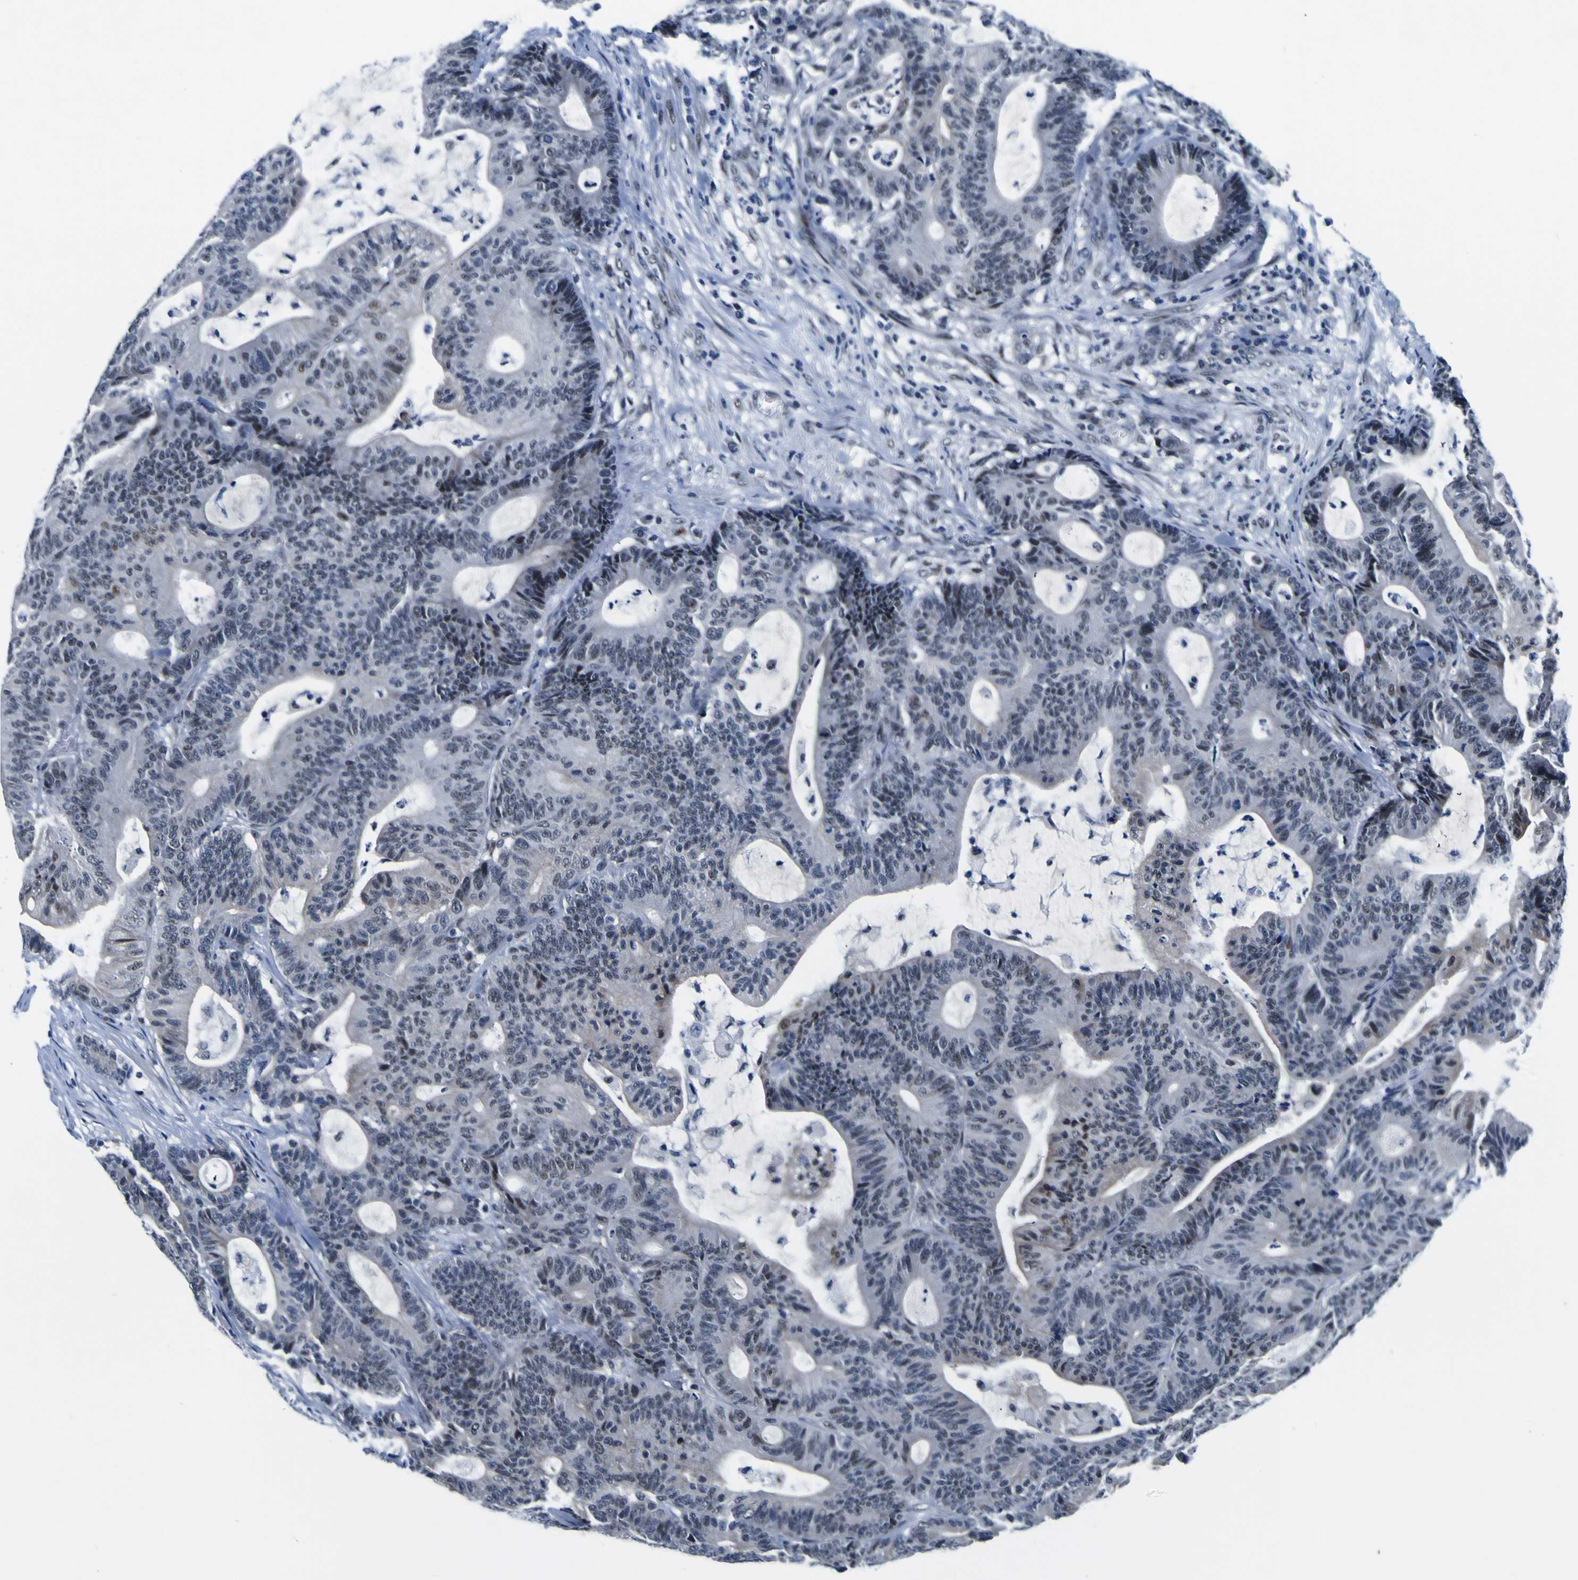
{"staining": {"intensity": "weak", "quantity": "<25%", "location": "nuclear"}, "tissue": "colorectal cancer", "cell_type": "Tumor cells", "image_type": "cancer", "snomed": [{"axis": "morphology", "description": "Adenocarcinoma, NOS"}, {"axis": "topography", "description": "Colon"}], "caption": "Tumor cells show no significant protein expression in colorectal adenocarcinoma.", "gene": "CUL4B", "patient": {"sex": "female", "age": 84}}